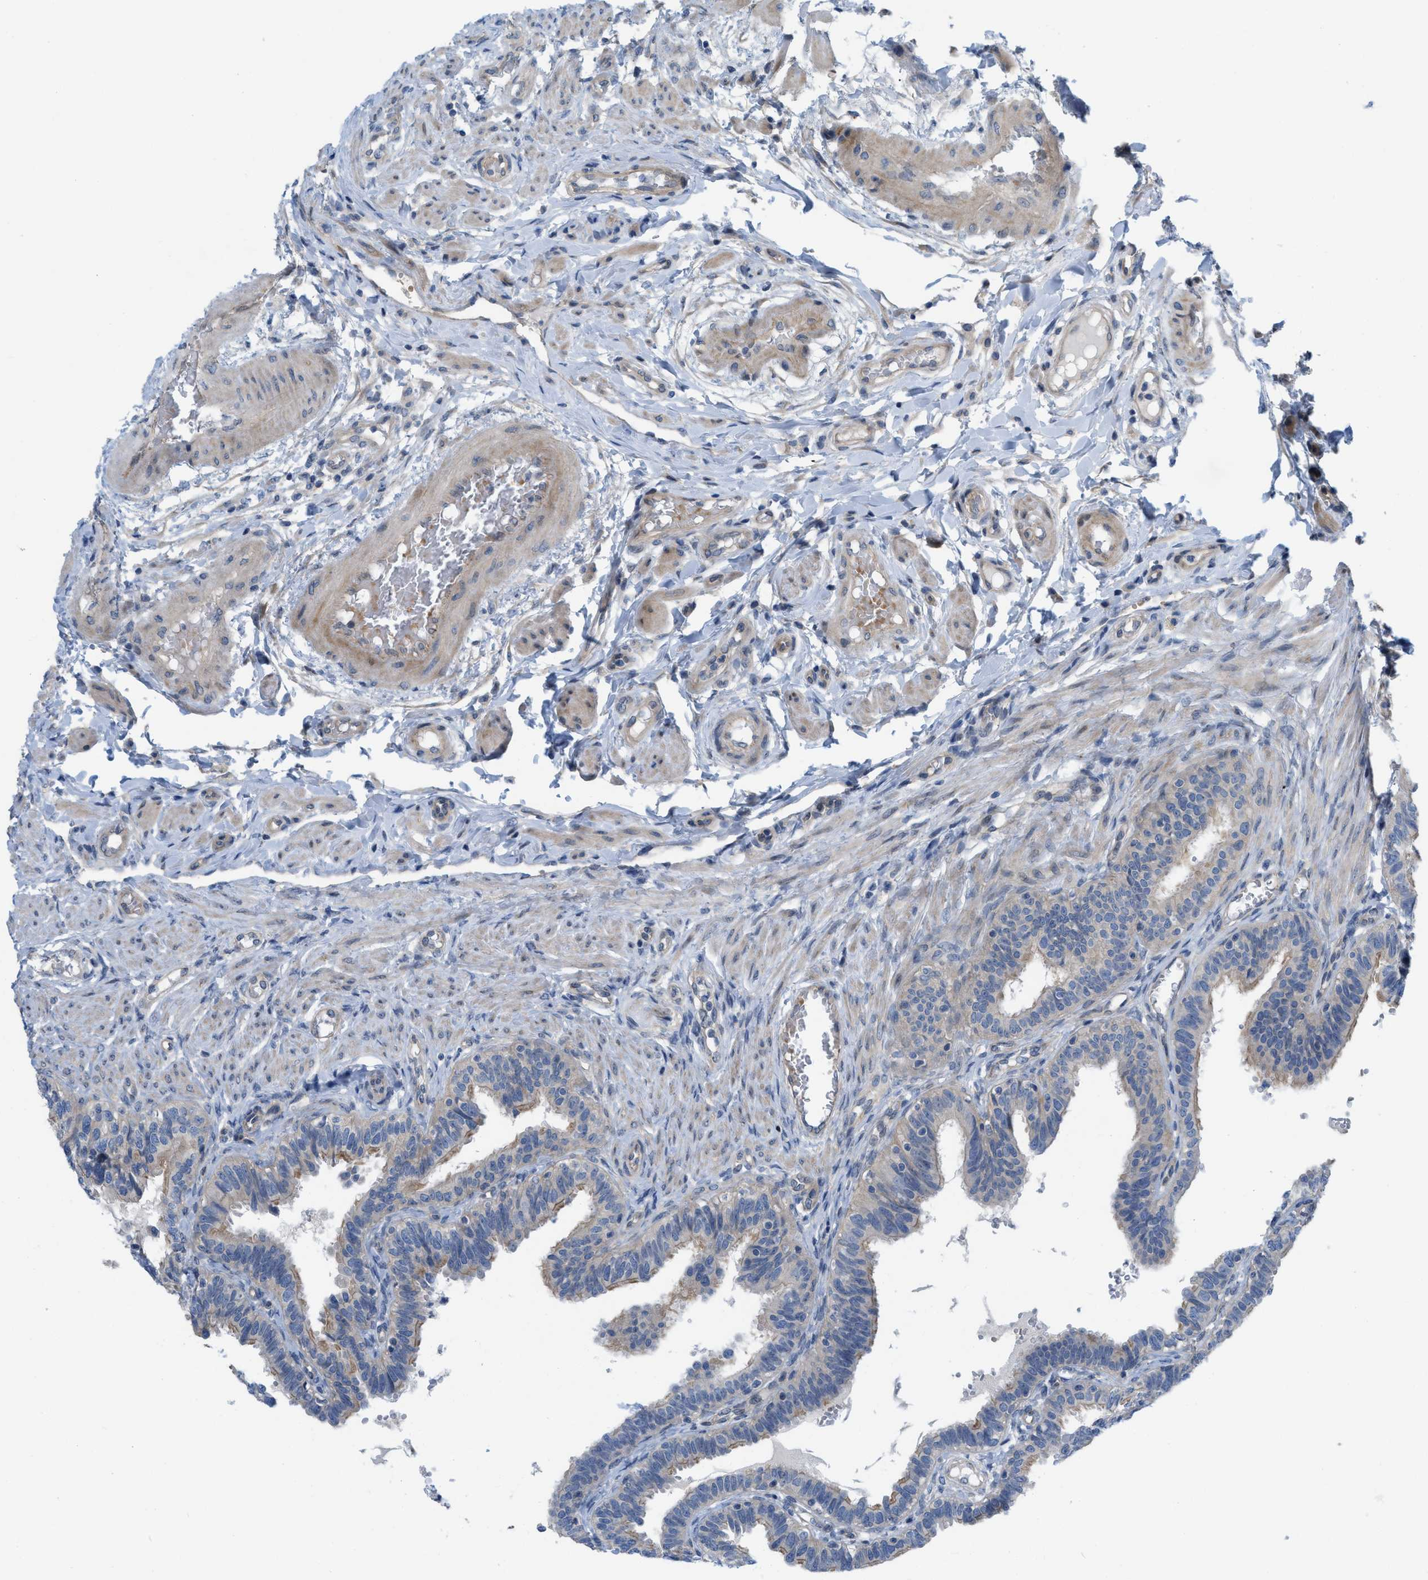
{"staining": {"intensity": "weak", "quantity": "<25%", "location": "cytoplasmic/membranous"}, "tissue": "fallopian tube", "cell_type": "Glandular cells", "image_type": "normal", "snomed": [{"axis": "morphology", "description": "Normal tissue, NOS"}, {"axis": "topography", "description": "Fallopian tube"}, {"axis": "topography", "description": "Placenta"}], "caption": "Image shows no protein staining in glandular cells of unremarkable fallopian tube. (Immunohistochemistry (ihc), brightfield microscopy, high magnification).", "gene": "NDEL1", "patient": {"sex": "female", "age": 34}}